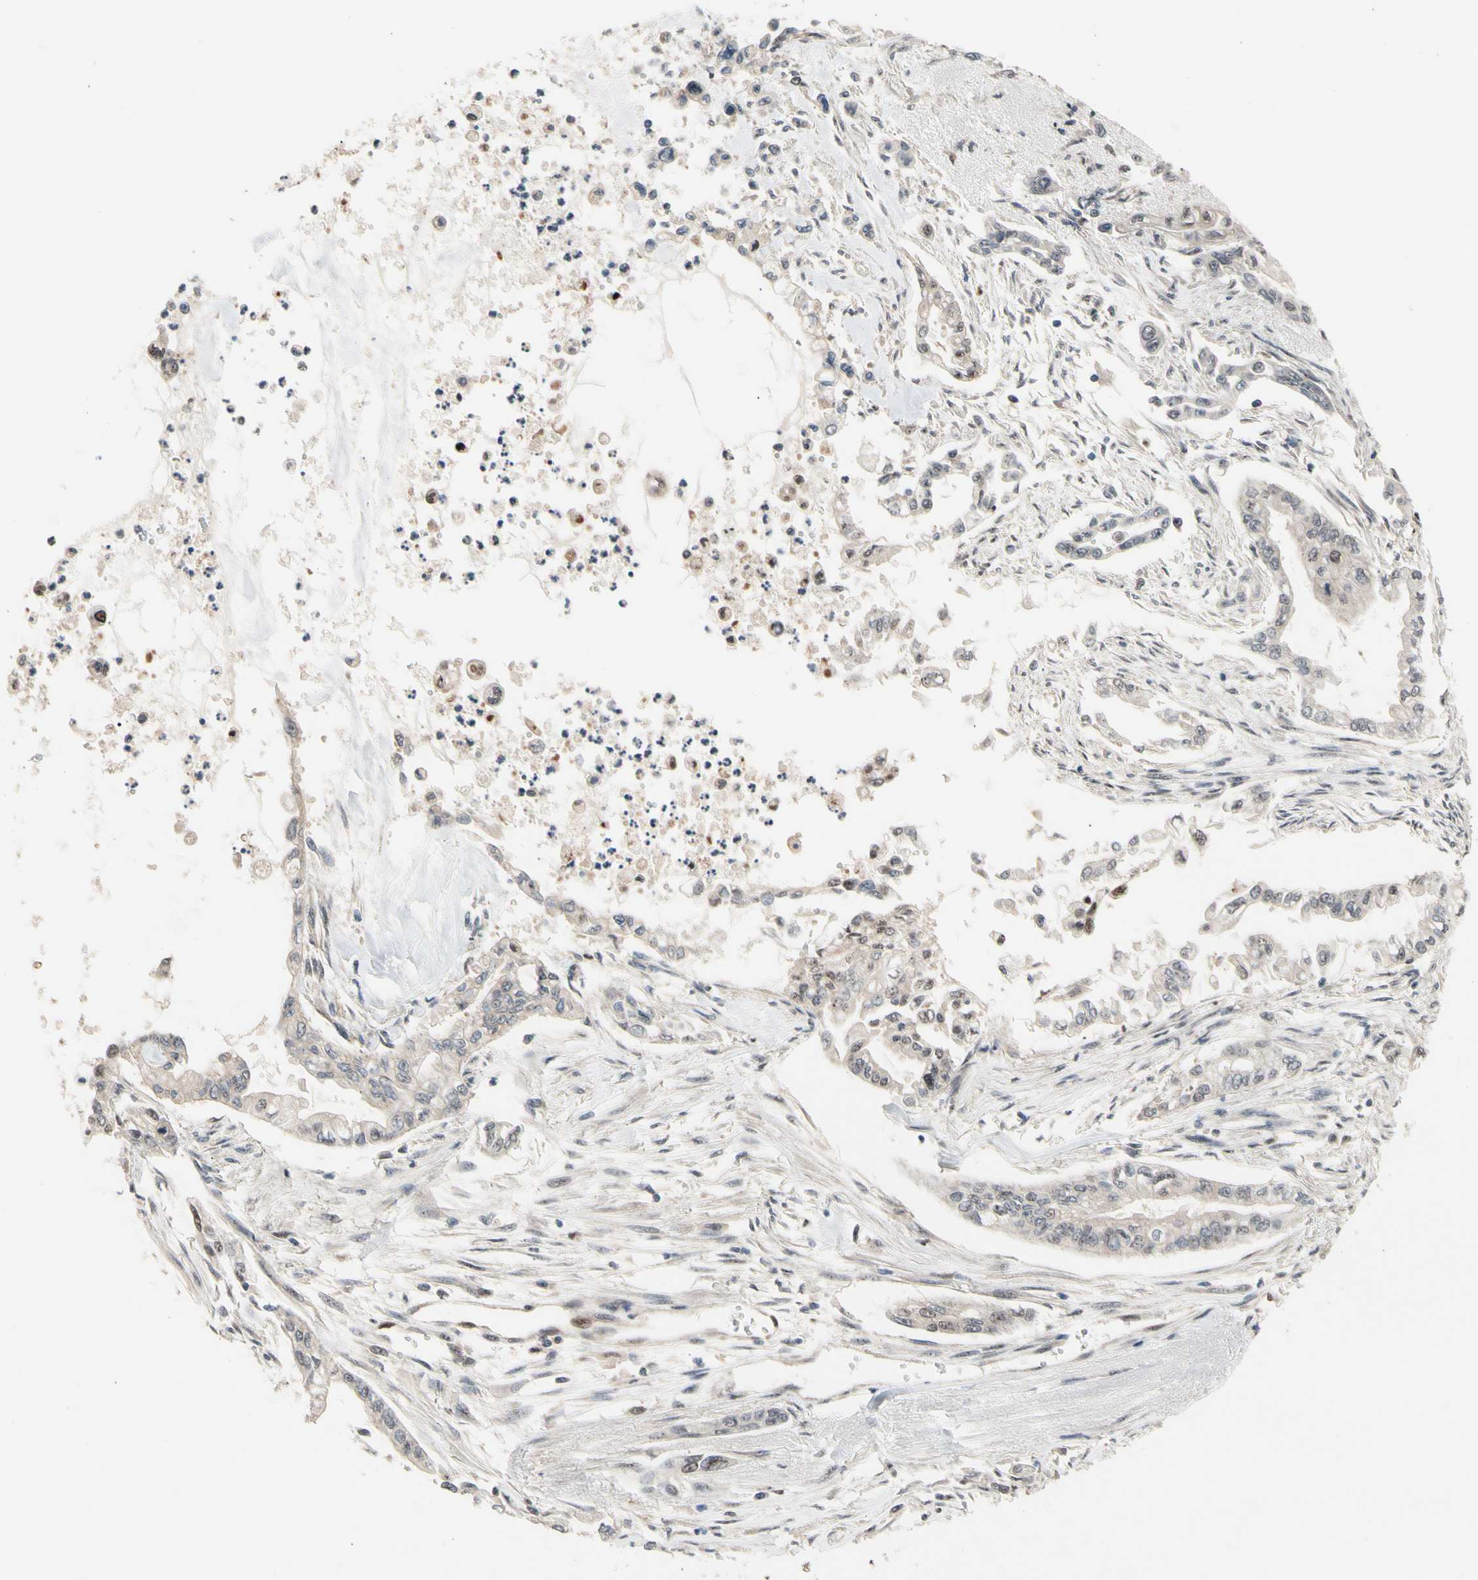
{"staining": {"intensity": "weak", "quantity": ">75%", "location": "cytoplasmic/membranous"}, "tissue": "pancreatic cancer", "cell_type": "Tumor cells", "image_type": "cancer", "snomed": [{"axis": "morphology", "description": "Normal tissue, NOS"}, {"axis": "topography", "description": "Pancreas"}], "caption": "Pancreatic cancer stained with immunohistochemistry displays weak cytoplasmic/membranous expression in approximately >75% of tumor cells. (DAB IHC, brown staining for protein, blue staining for nuclei).", "gene": "NGEF", "patient": {"sex": "male", "age": 42}}